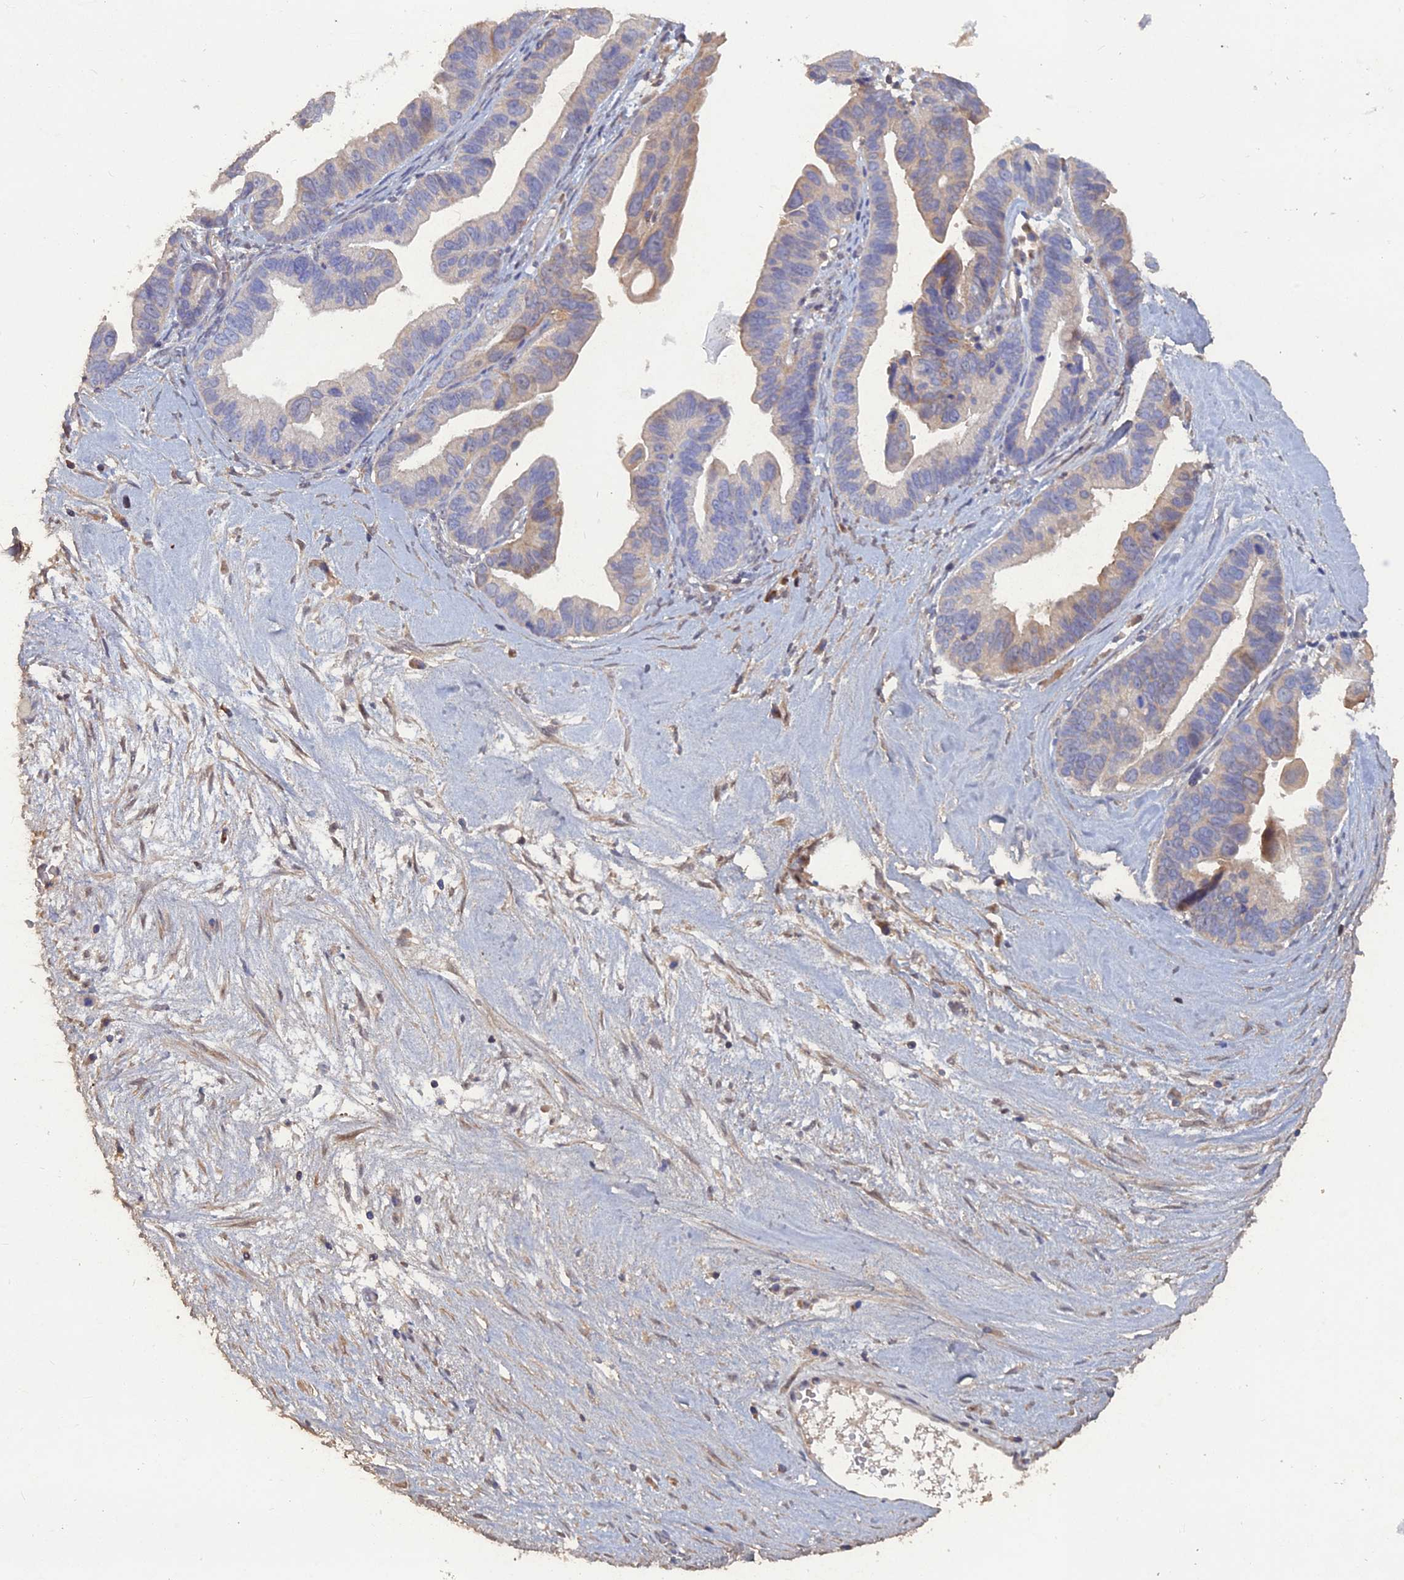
{"staining": {"intensity": "moderate", "quantity": "<25%", "location": "cytoplasmic/membranous"}, "tissue": "ovarian cancer", "cell_type": "Tumor cells", "image_type": "cancer", "snomed": [{"axis": "morphology", "description": "Cystadenocarcinoma, serous, NOS"}, {"axis": "topography", "description": "Ovary"}], "caption": "Moderate cytoplasmic/membranous positivity is present in about <25% of tumor cells in ovarian cancer (serous cystadenocarcinoma).", "gene": "BLVRA", "patient": {"sex": "female", "age": 56}}